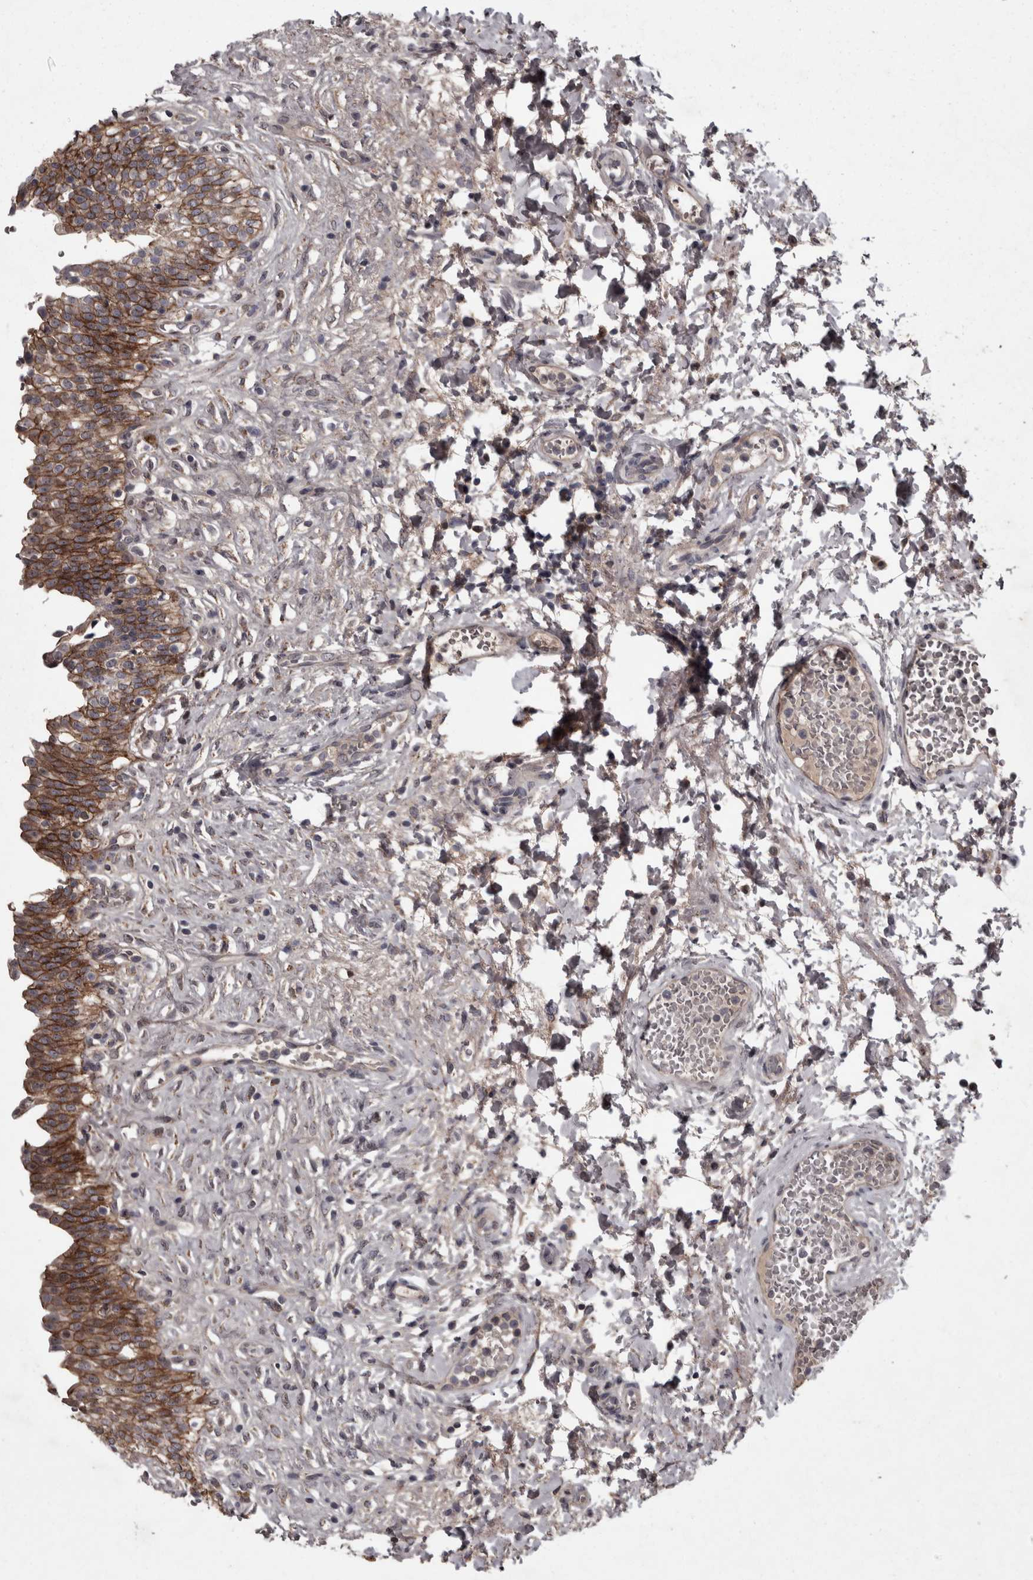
{"staining": {"intensity": "moderate", "quantity": ">75%", "location": "cytoplasmic/membranous"}, "tissue": "urinary bladder", "cell_type": "Urothelial cells", "image_type": "normal", "snomed": [{"axis": "morphology", "description": "Urothelial carcinoma, High grade"}, {"axis": "topography", "description": "Urinary bladder"}], "caption": "The photomicrograph displays immunohistochemical staining of unremarkable urinary bladder. There is moderate cytoplasmic/membranous staining is identified in about >75% of urothelial cells.", "gene": "PCDH17", "patient": {"sex": "male", "age": 46}}